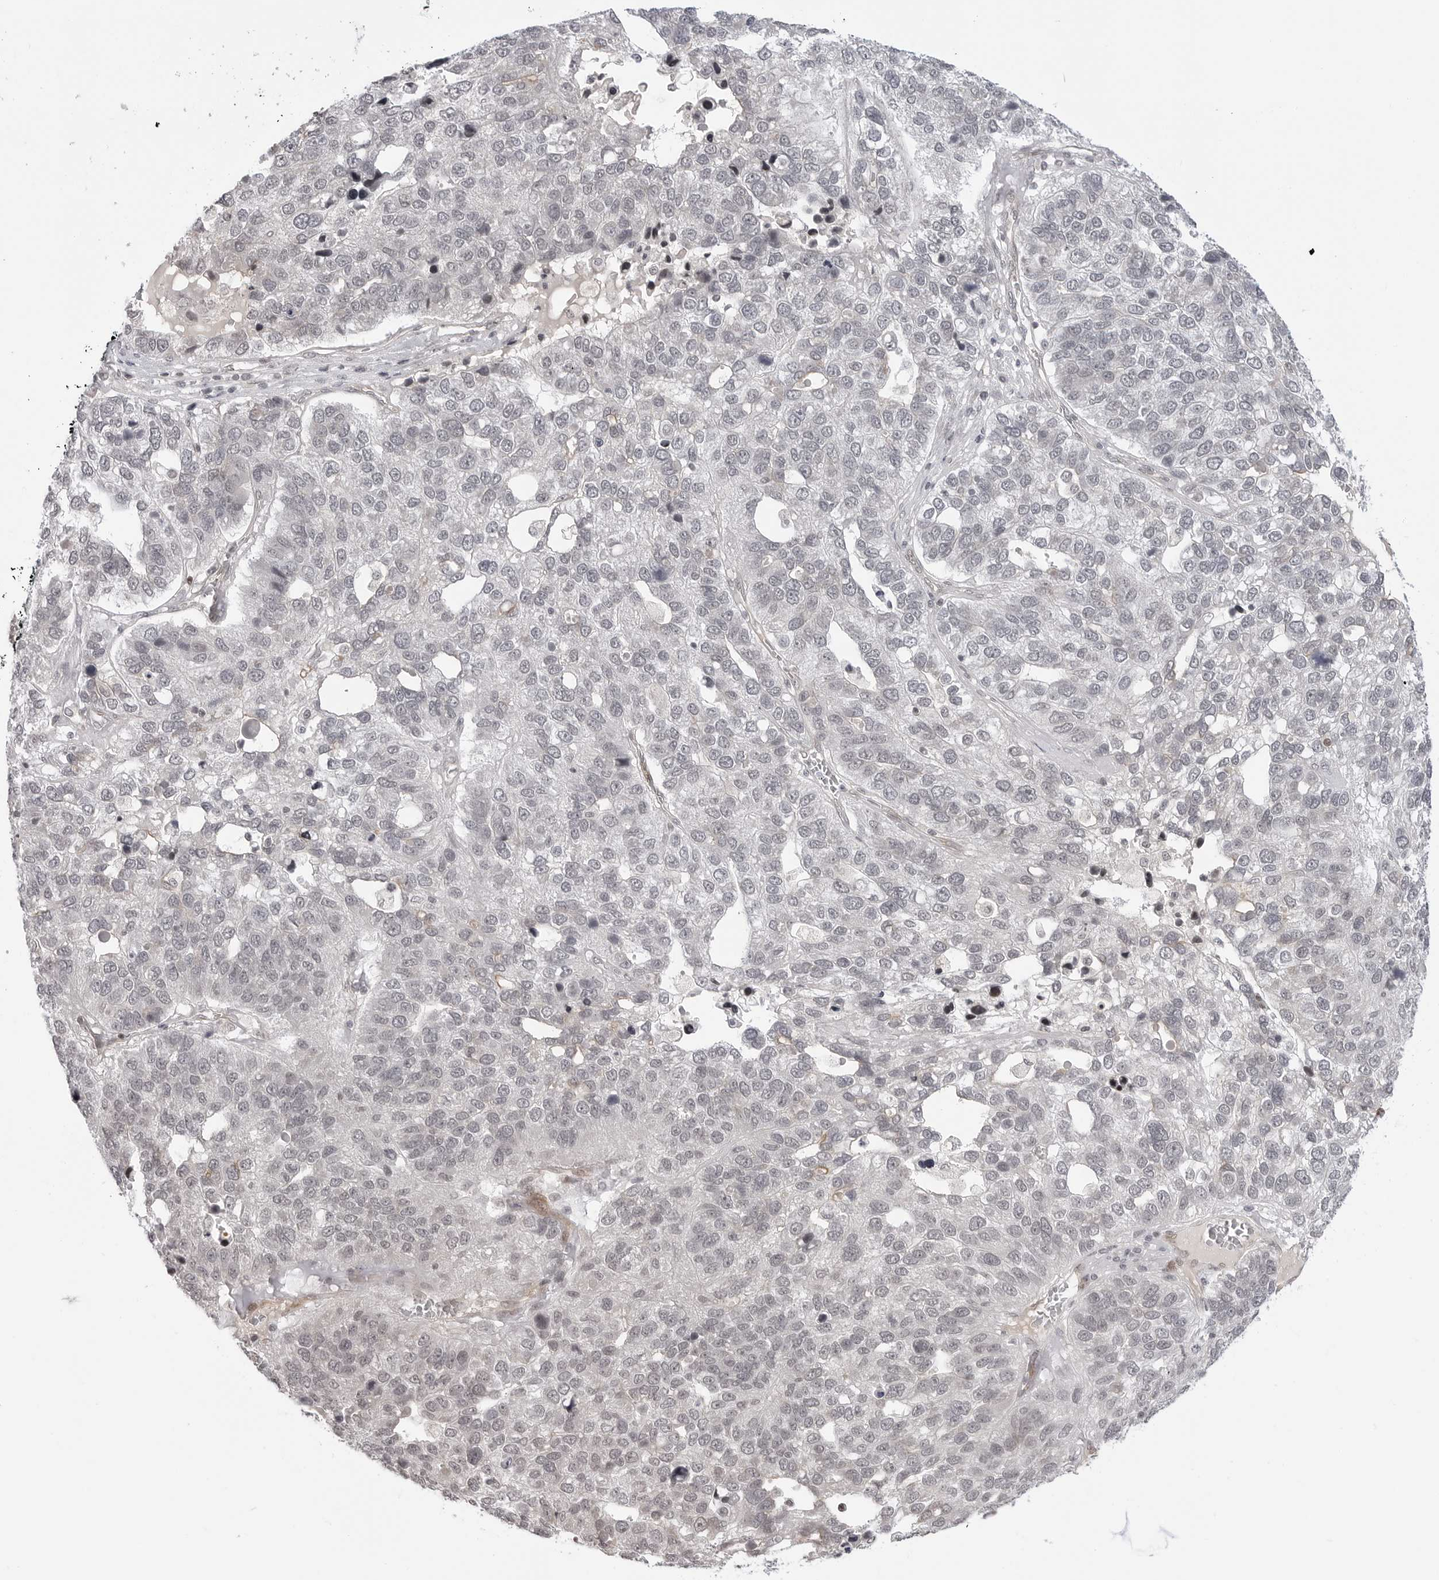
{"staining": {"intensity": "negative", "quantity": "none", "location": "none"}, "tissue": "pancreatic cancer", "cell_type": "Tumor cells", "image_type": "cancer", "snomed": [{"axis": "morphology", "description": "Adenocarcinoma, NOS"}, {"axis": "topography", "description": "Pancreas"}], "caption": "Human pancreatic adenocarcinoma stained for a protein using IHC displays no positivity in tumor cells.", "gene": "C8orf33", "patient": {"sex": "female", "age": 61}}